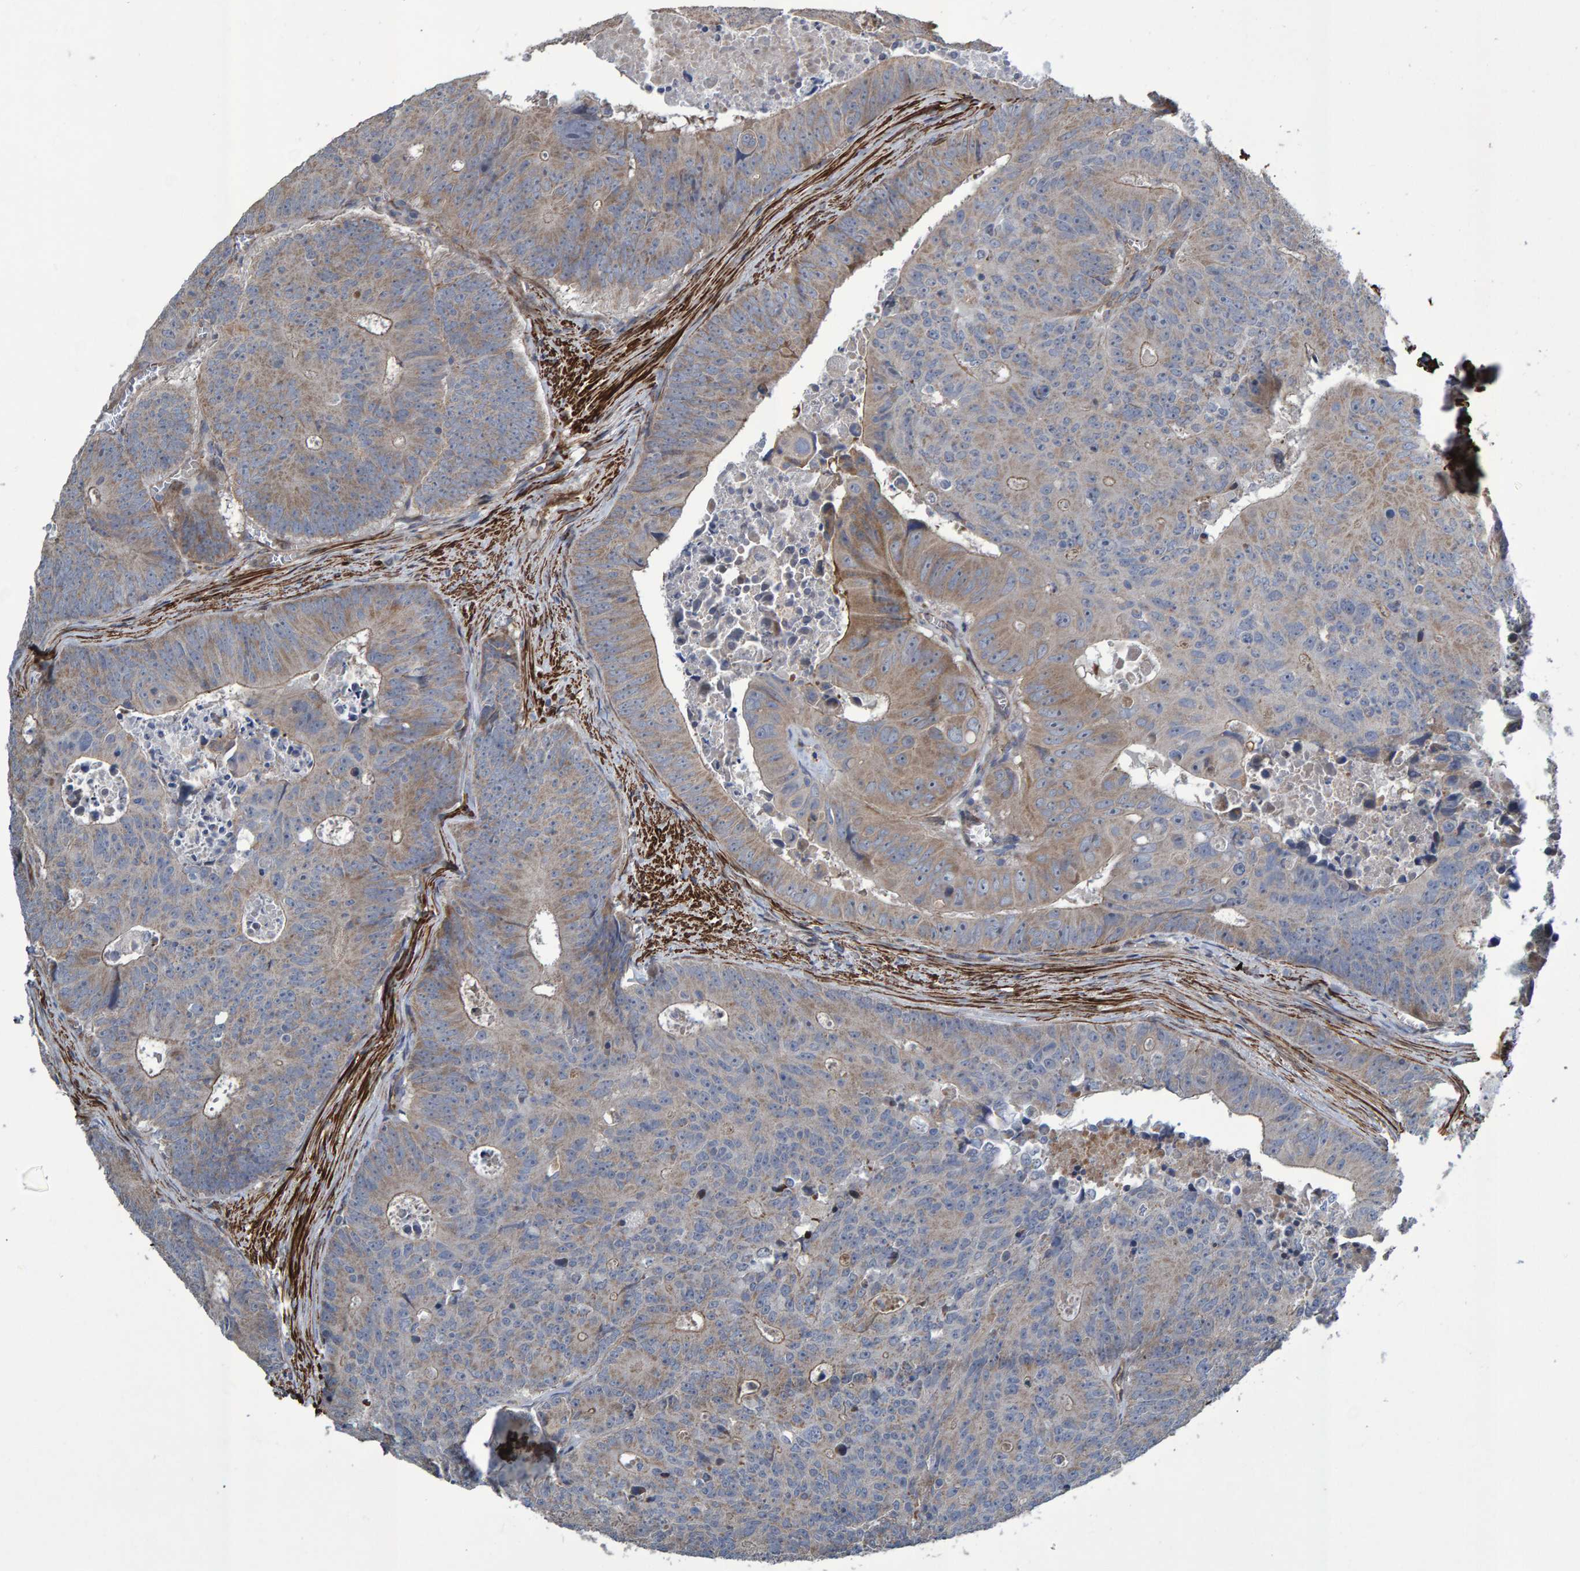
{"staining": {"intensity": "moderate", "quantity": "<25%", "location": "cytoplasmic/membranous"}, "tissue": "colorectal cancer", "cell_type": "Tumor cells", "image_type": "cancer", "snomed": [{"axis": "morphology", "description": "Adenocarcinoma, NOS"}, {"axis": "topography", "description": "Colon"}], "caption": "This is an image of IHC staining of colorectal cancer, which shows moderate expression in the cytoplasmic/membranous of tumor cells.", "gene": "SLIT2", "patient": {"sex": "male", "age": 87}}